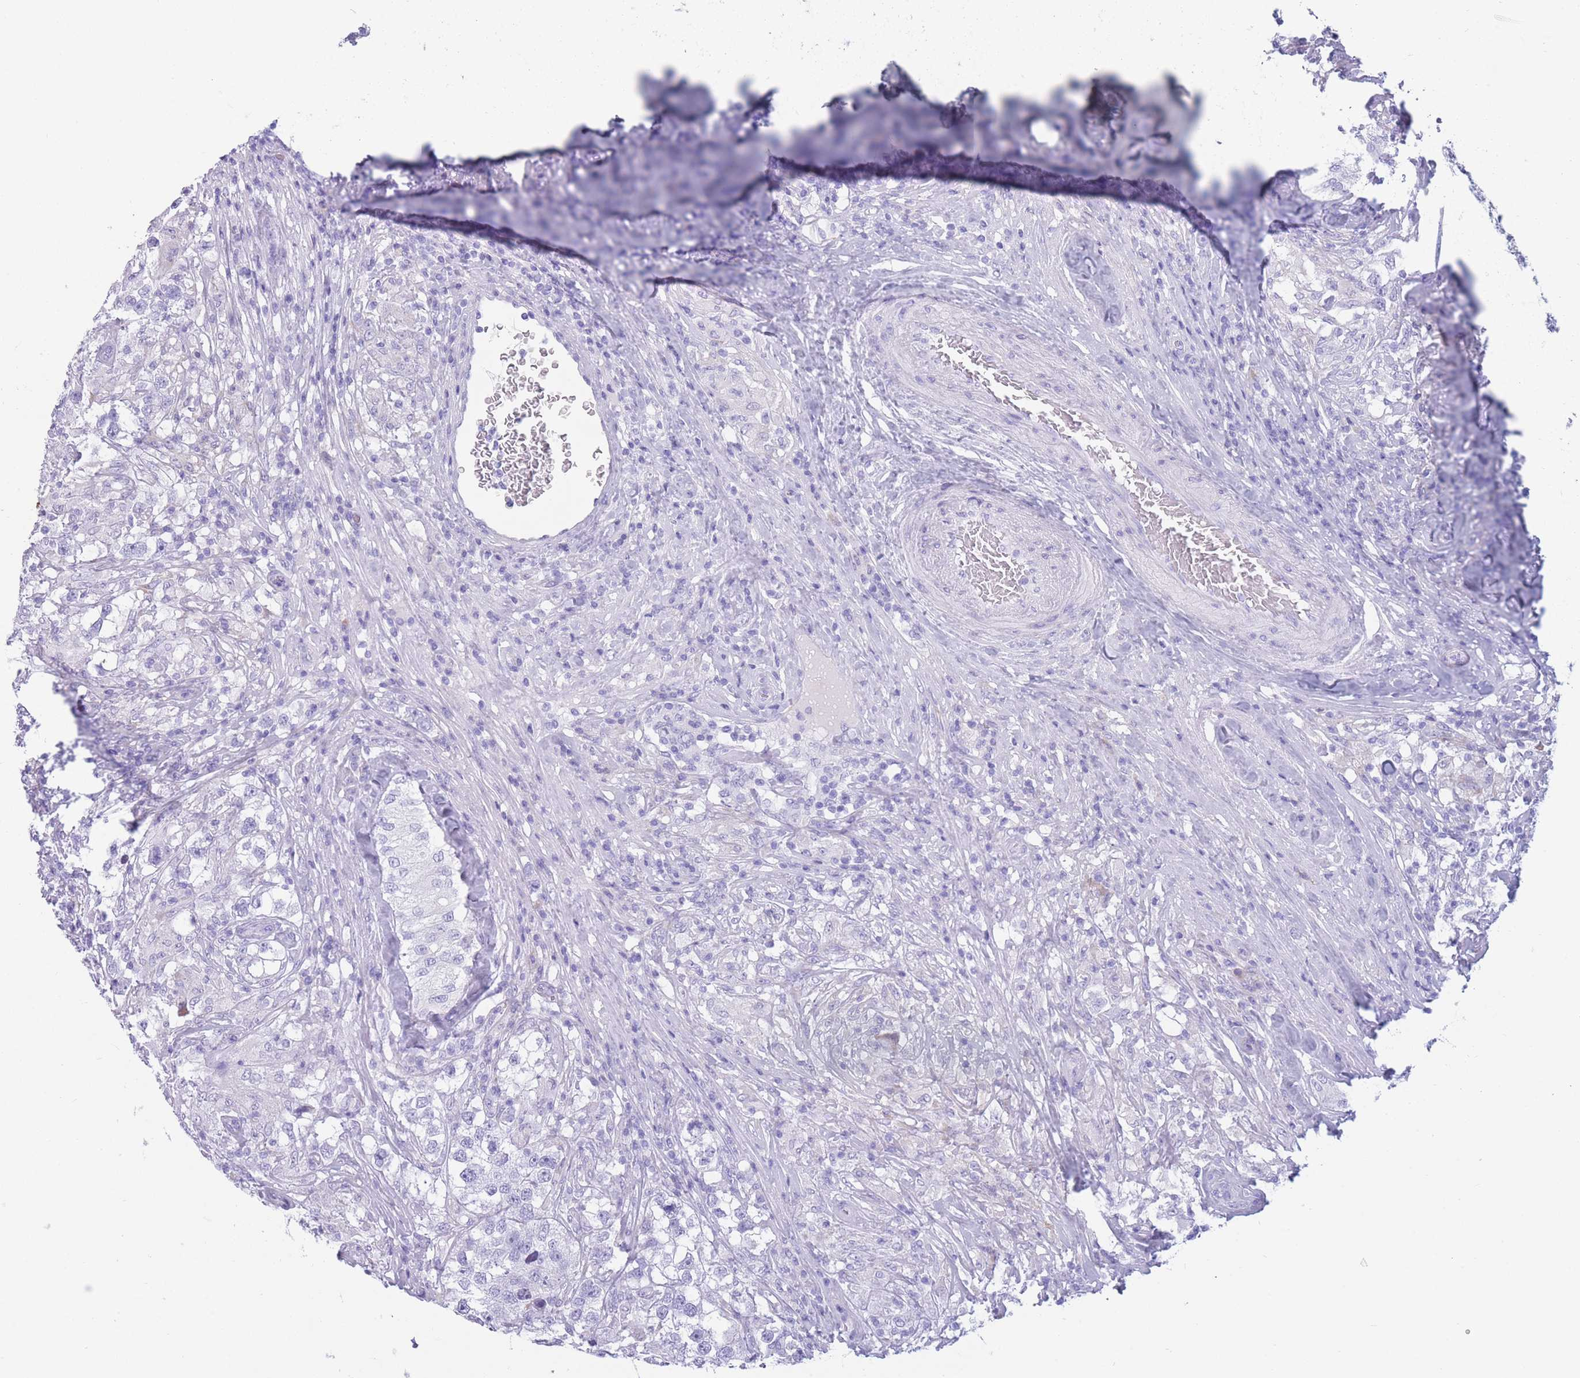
{"staining": {"intensity": "negative", "quantity": "none", "location": "none"}, "tissue": "testis cancer", "cell_type": "Tumor cells", "image_type": "cancer", "snomed": [{"axis": "morphology", "description": "Seminoma, NOS"}, {"axis": "topography", "description": "Testis"}], "caption": "There is no significant staining in tumor cells of testis cancer.", "gene": "COL27A1", "patient": {"sex": "male", "age": 46}}